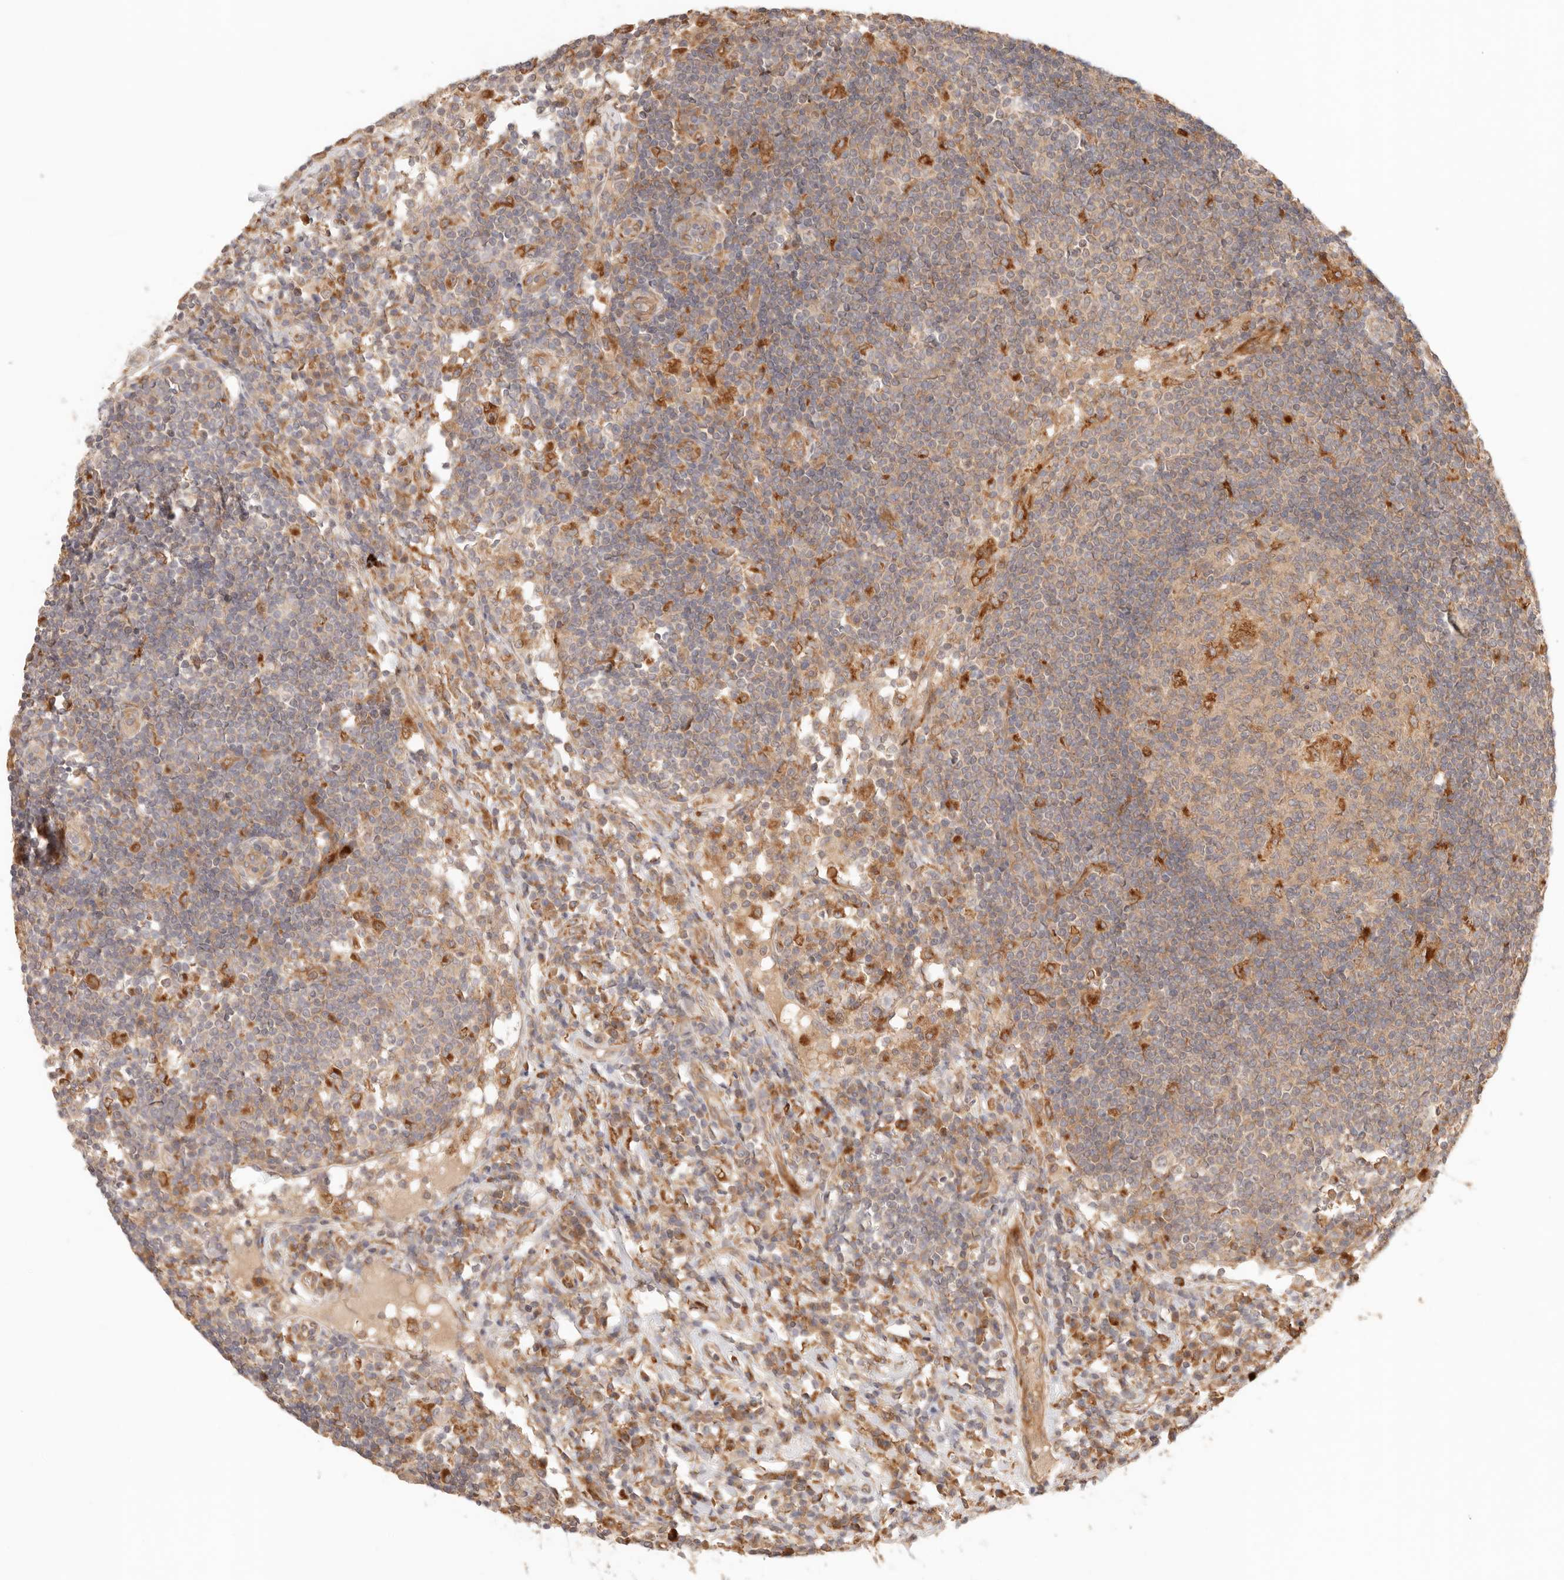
{"staining": {"intensity": "weak", "quantity": ">75%", "location": "cytoplasmic/membranous"}, "tissue": "lymph node", "cell_type": "Germinal center cells", "image_type": "normal", "snomed": [{"axis": "morphology", "description": "Normal tissue, NOS"}, {"axis": "topography", "description": "Lymph node"}], "caption": "Weak cytoplasmic/membranous staining is identified in approximately >75% of germinal center cells in unremarkable lymph node. Ihc stains the protein in brown and the nuclei are stained blue.", "gene": "IL1R2", "patient": {"sex": "female", "age": 53}}